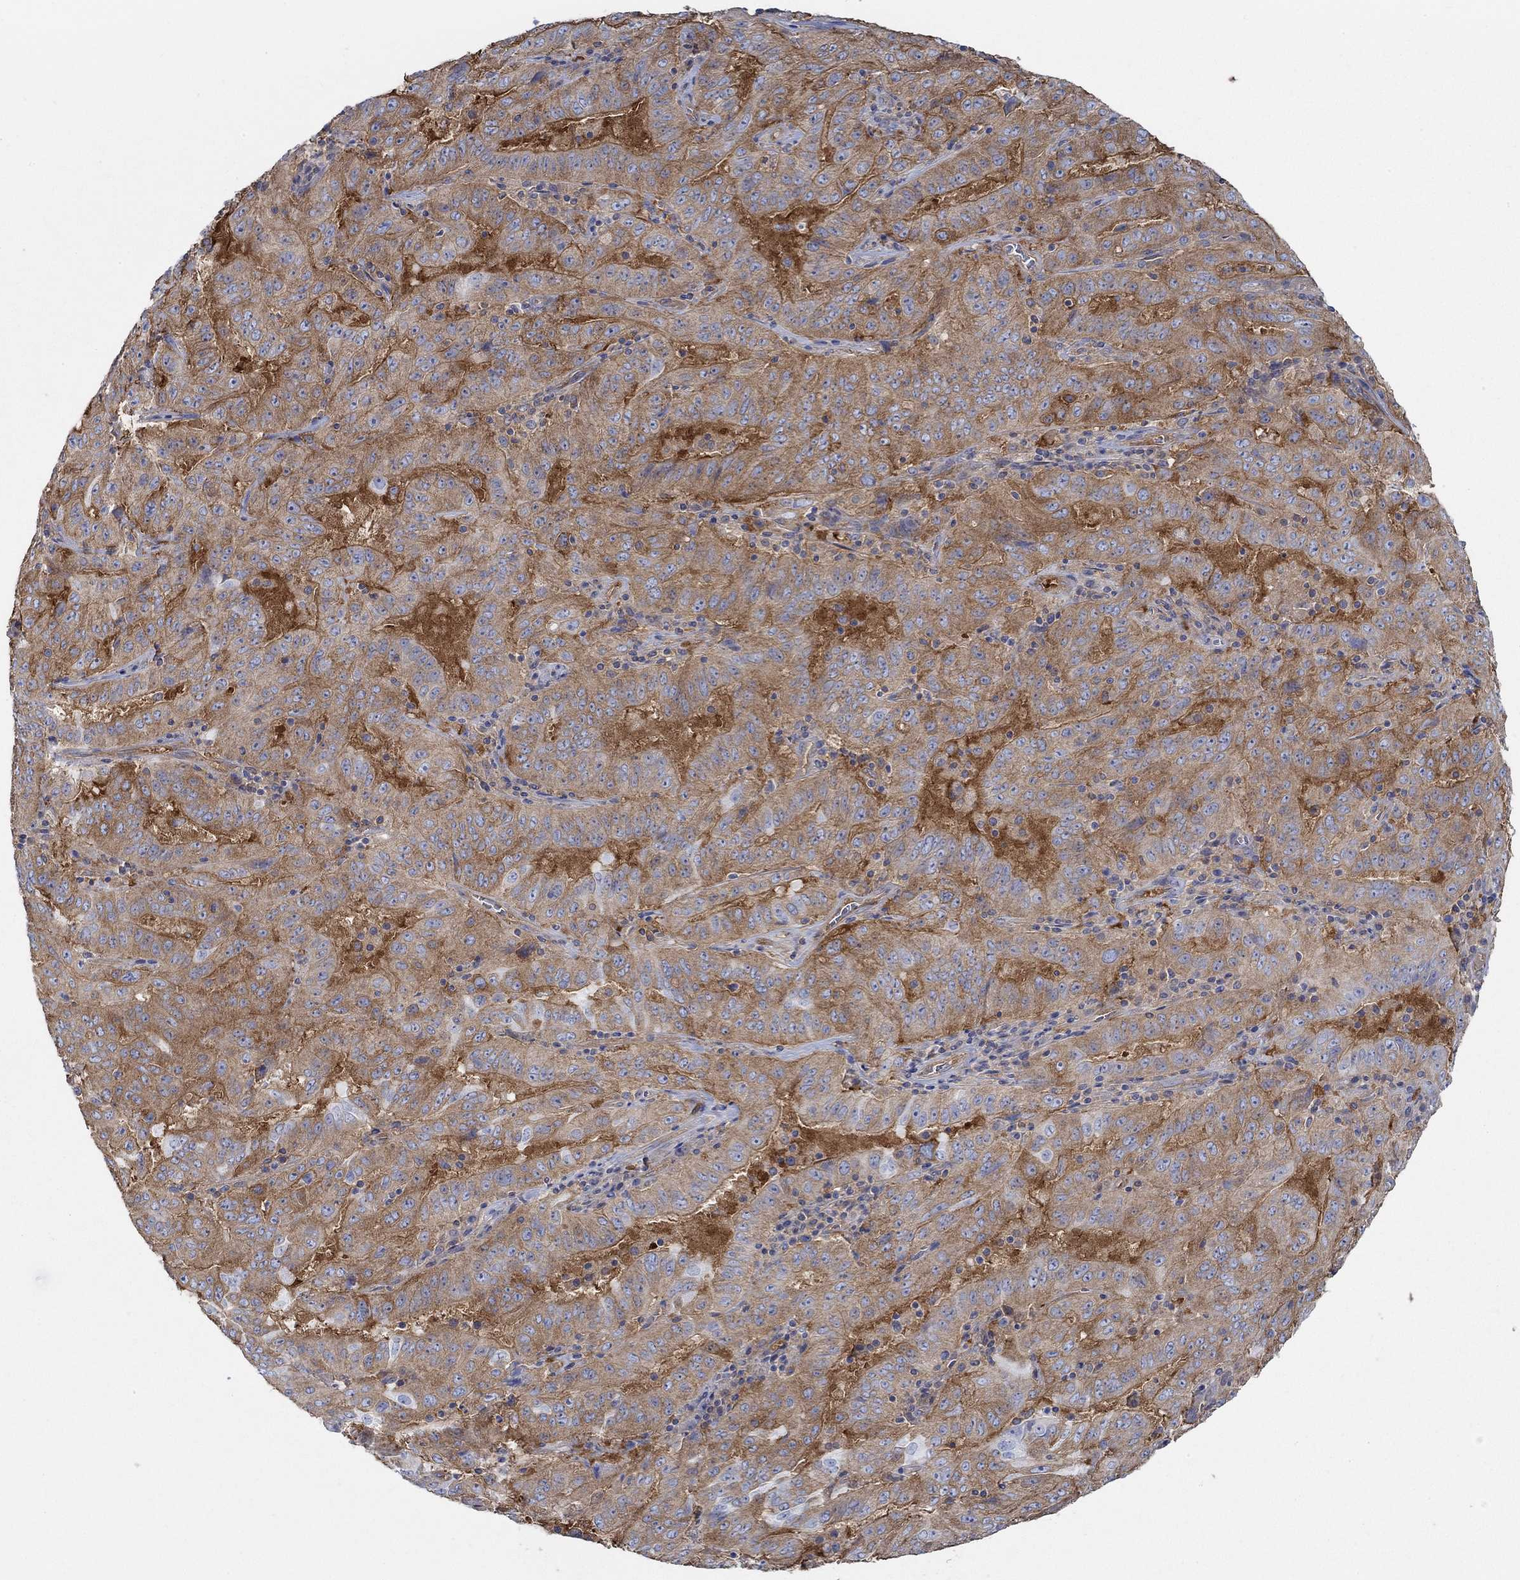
{"staining": {"intensity": "strong", "quantity": "25%-75%", "location": "cytoplasmic/membranous"}, "tissue": "pancreatic cancer", "cell_type": "Tumor cells", "image_type": "cancer", "snomed": [{"axis": "morphology", "description": "Adenocarcinoma, NOS"}, {"axis": "topography", "description": "Pancreas"}], "caption": "The histopathology image displays immunohistochemical staining of pancreatic cancer (adenocarcinoma). There is strong cytoplasmic/membranous expression is present in approximately 25%-75% of tumor cells.", "gene": "SPAG9", "patient": {"sex": "male", "age": 63}}